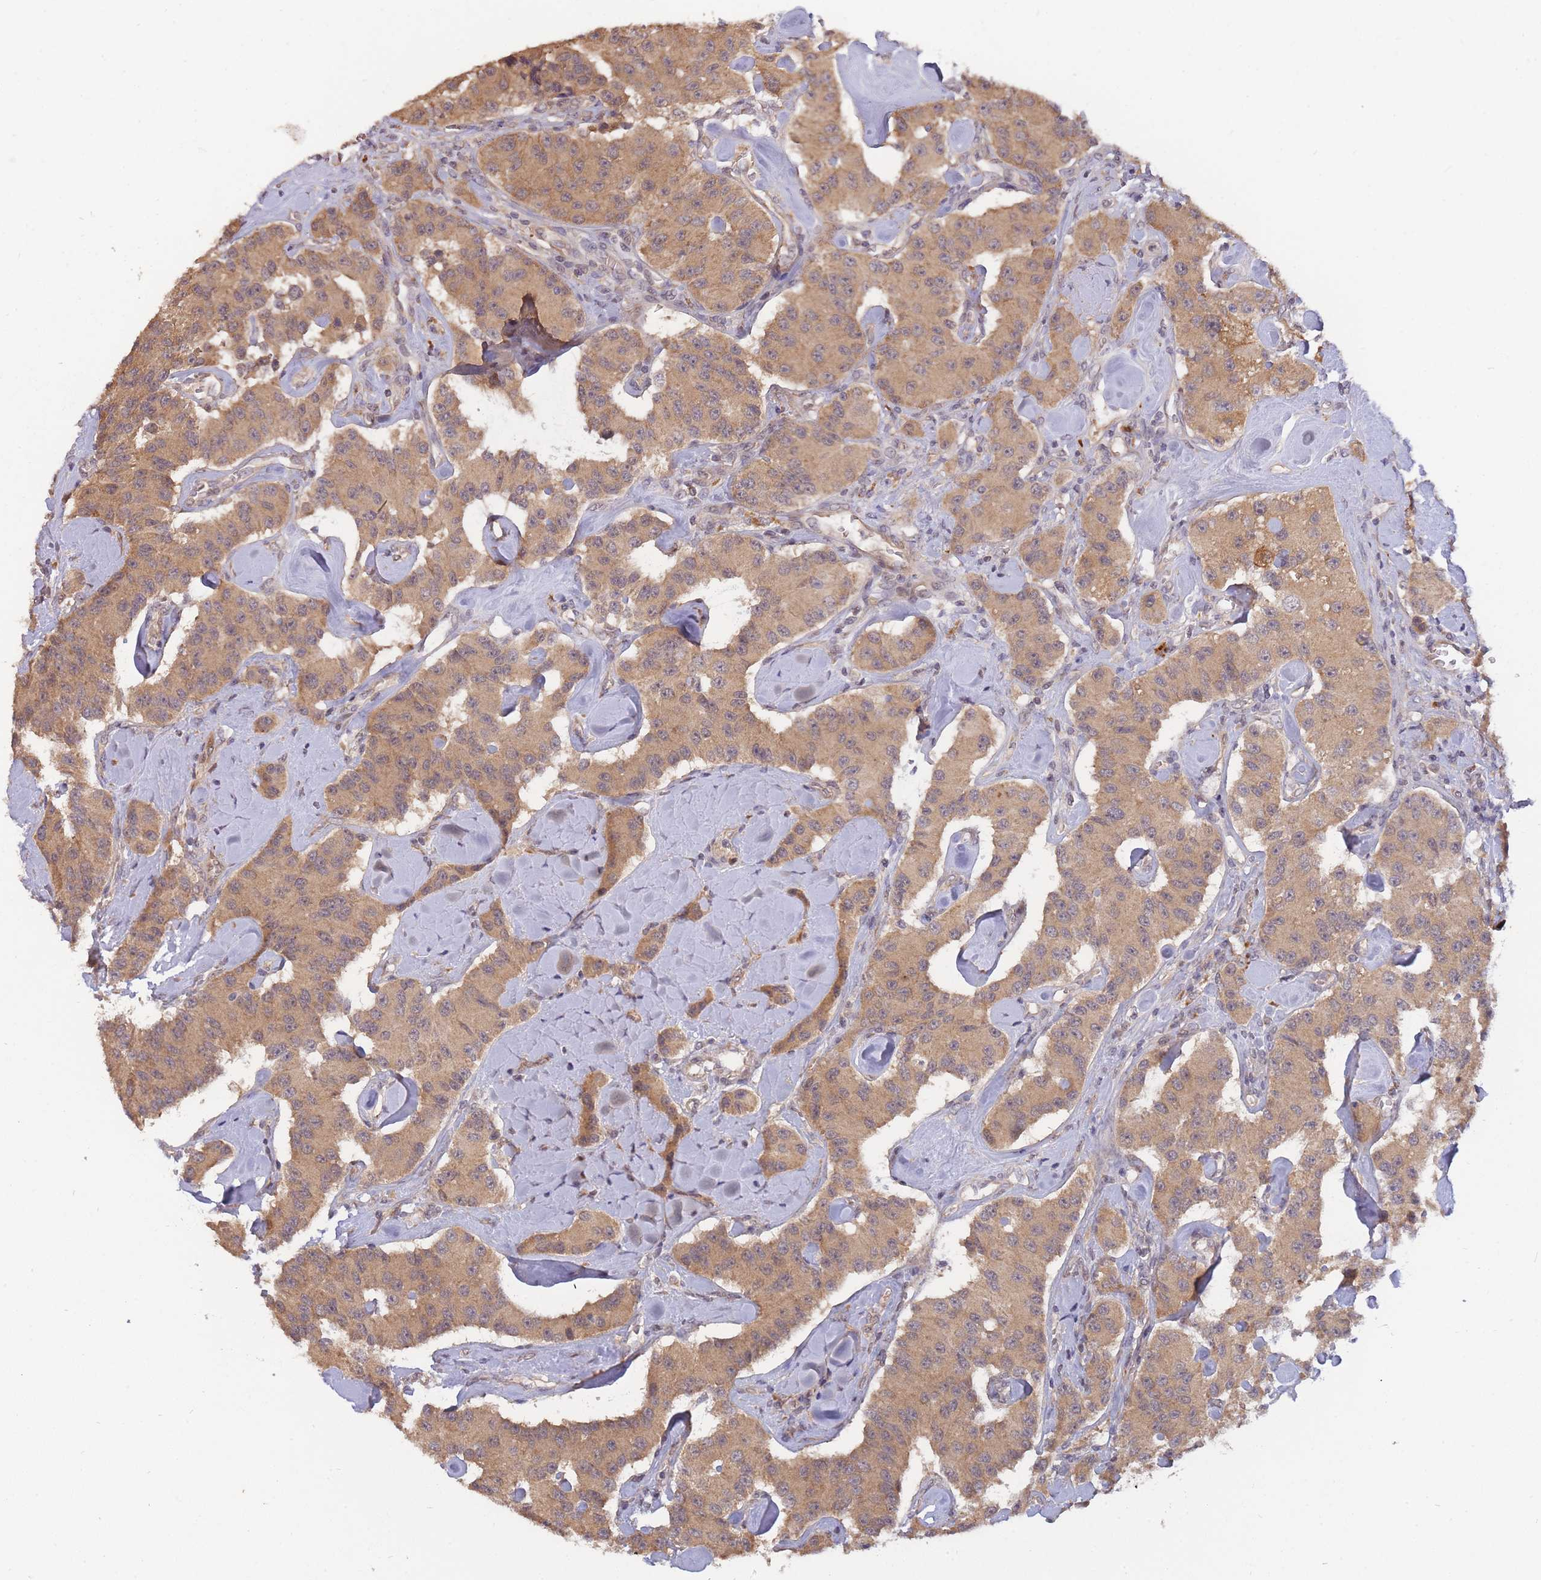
{"staining": {"intensity": "moderate", "quantity": ">75%", "location": "cytoplasmic/membranous"}, "tissue": "carcinoid", "cell_type": "Tumor cells", "image_type": "cancer", "snomed": [{"axis": "morphology", "description": "Carcinoid, malignant, NOS"}, {"axis": "topography", "description": "Pancreas"}], "caption": "Carcinoid stained for a protein displays moderate cytoplasmic/membranous positivity in tumor cells.", "gene": "SMC6", "patient": {"sex": "male", "age": 41}}